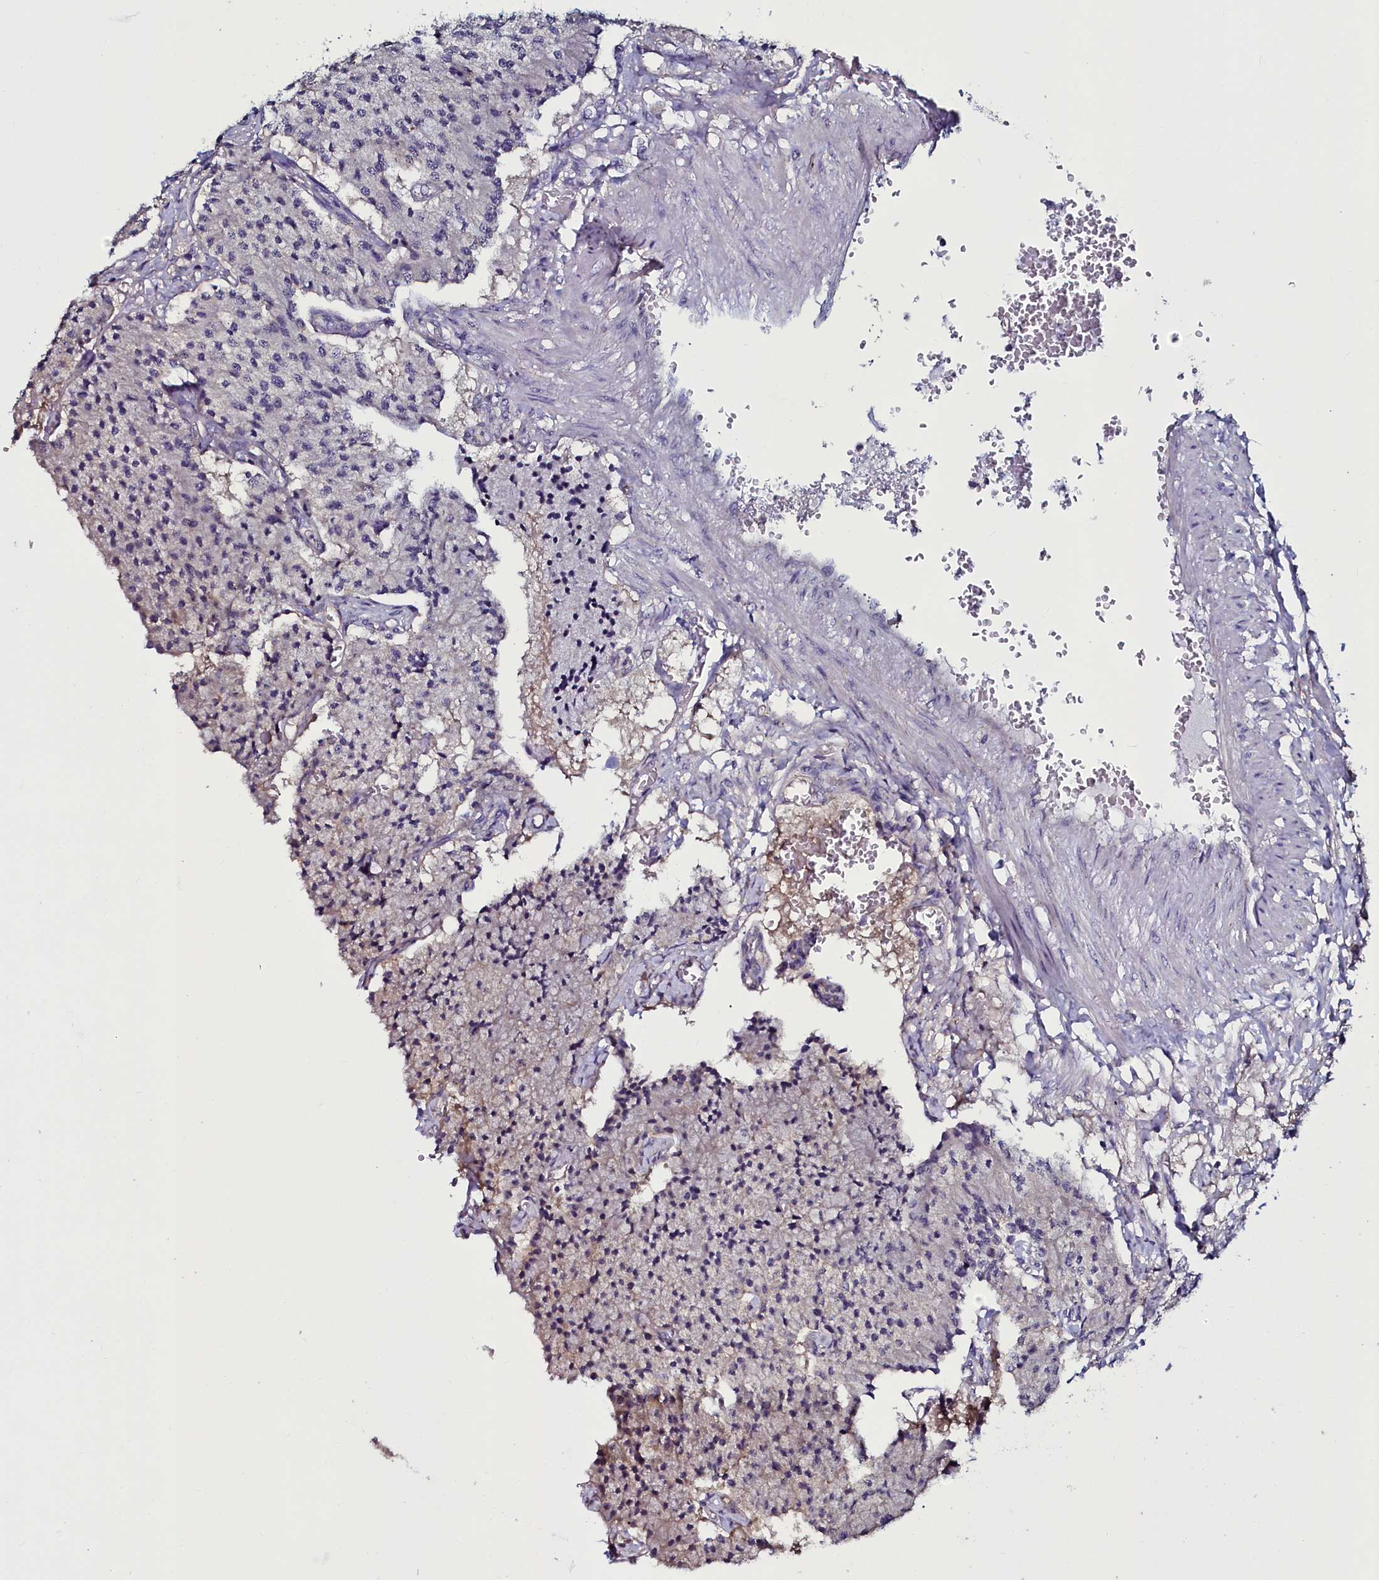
{"staining": {"intensity": "weak", "quantity": "<25%", "location": "cytoplasmic/membranous"}, "tissue": "carcinoid", "cell_type": "Tumor cells", "image_type": "cancer", "snomed": [{"axis": "morphology", "description": "Carcinoid, malignant, NOS"}, {"axis": "topography", "description": "Colon"}], "caption": "Immunohistochemical staining of malignant carcinoid demonstrates no significant staining in tumor cells.", "gene": "USPL1", "patient": {"sex": "female", "age": 52}}